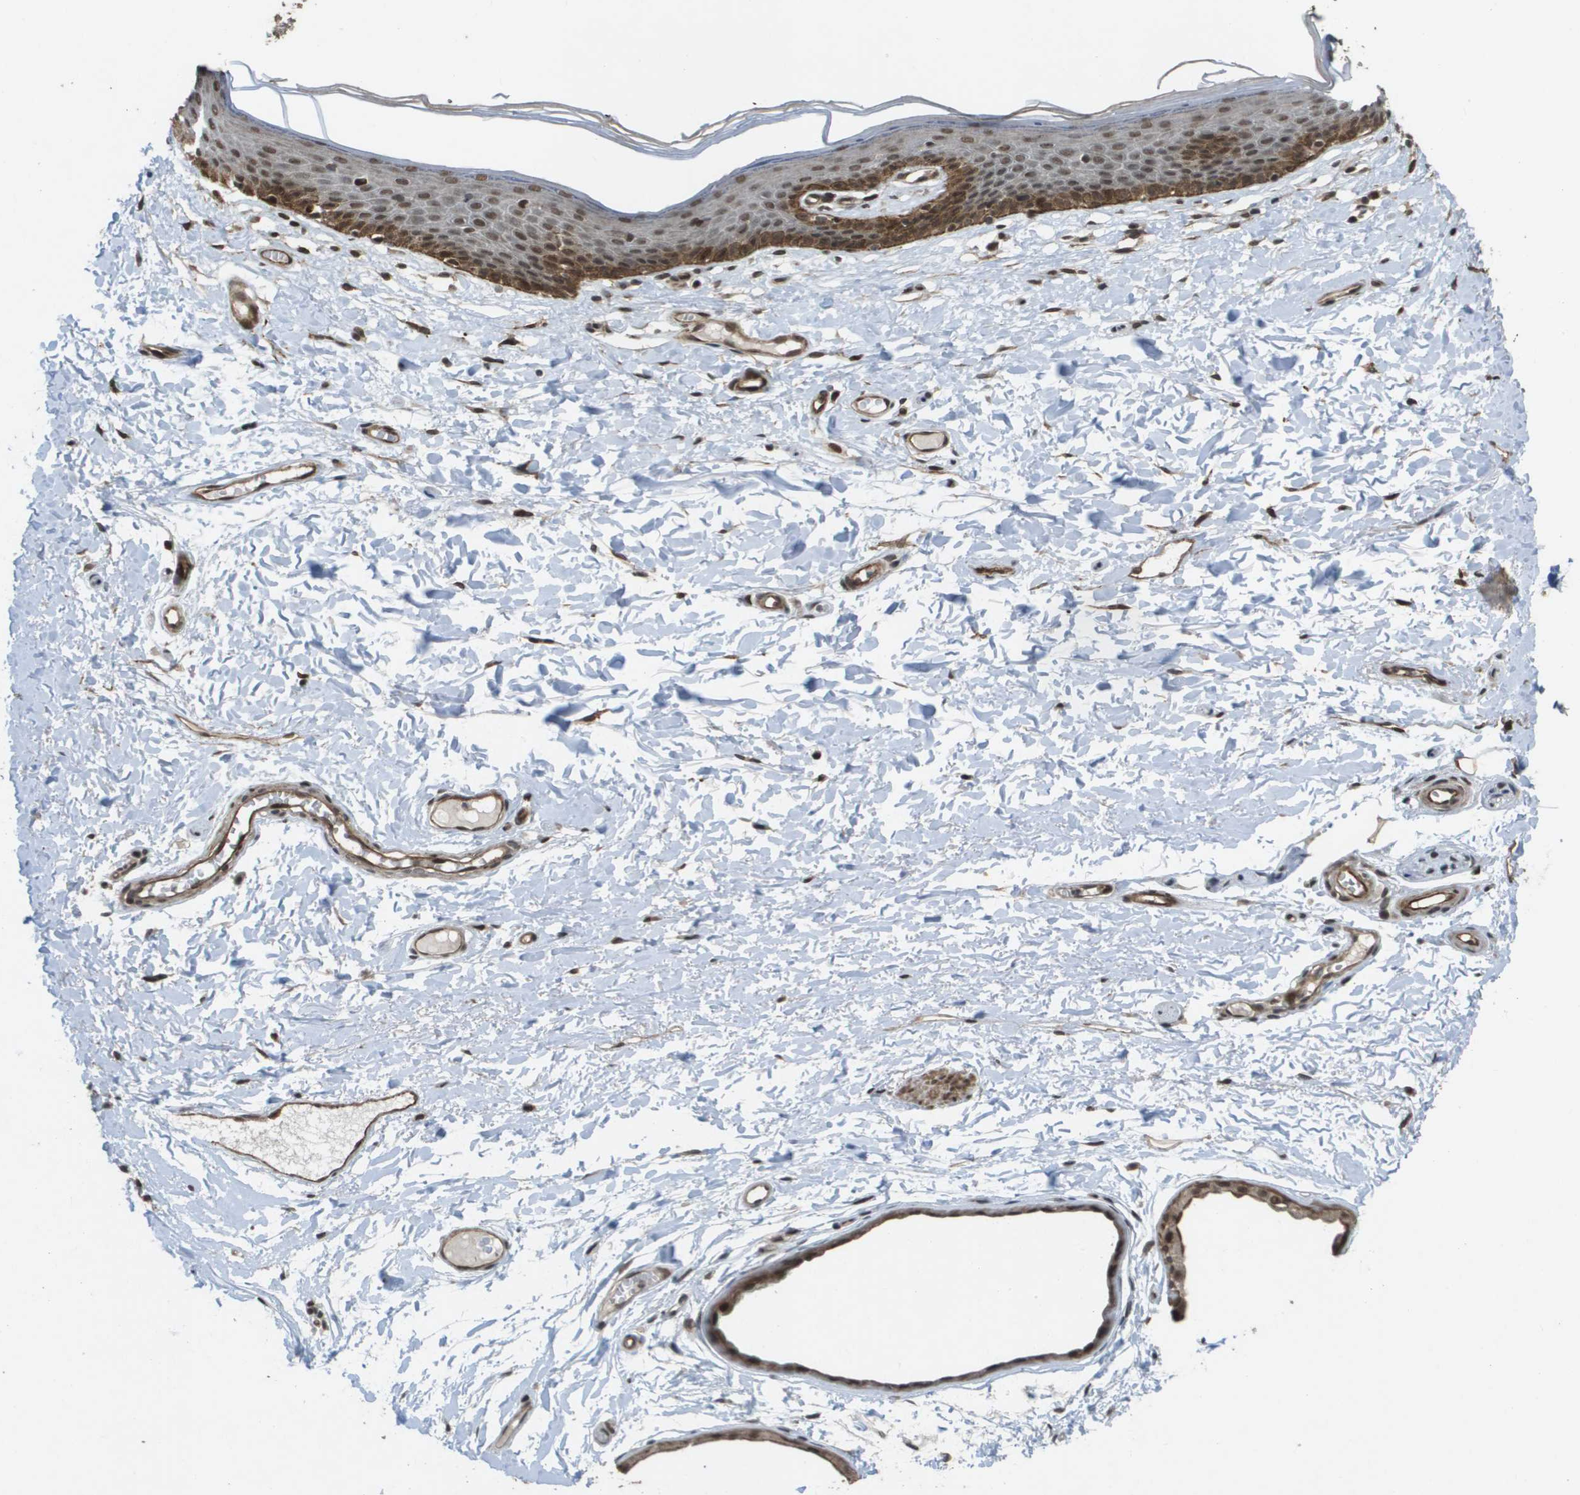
{"staining": {"intensity": "moderate", "quantity": ">75%", "location": "cytoplasmic/membranous,nuclear"}, "tissue": "skin", "cell_type": "Epidermal cells", "image_type": "normal", "snomed": [{"axis": "morphology", "description": "Normal tissue, NOS"}, {"axis": "topography", "description": "Vulva"}], "caption": "Protein analysis of normal skin exhibits moderate cytoplasmic/membranous,nuclear positivity in about >75% of epidermal cells.", "gene": "KAT5", "patient": {"sex": "female", "age": 54}}